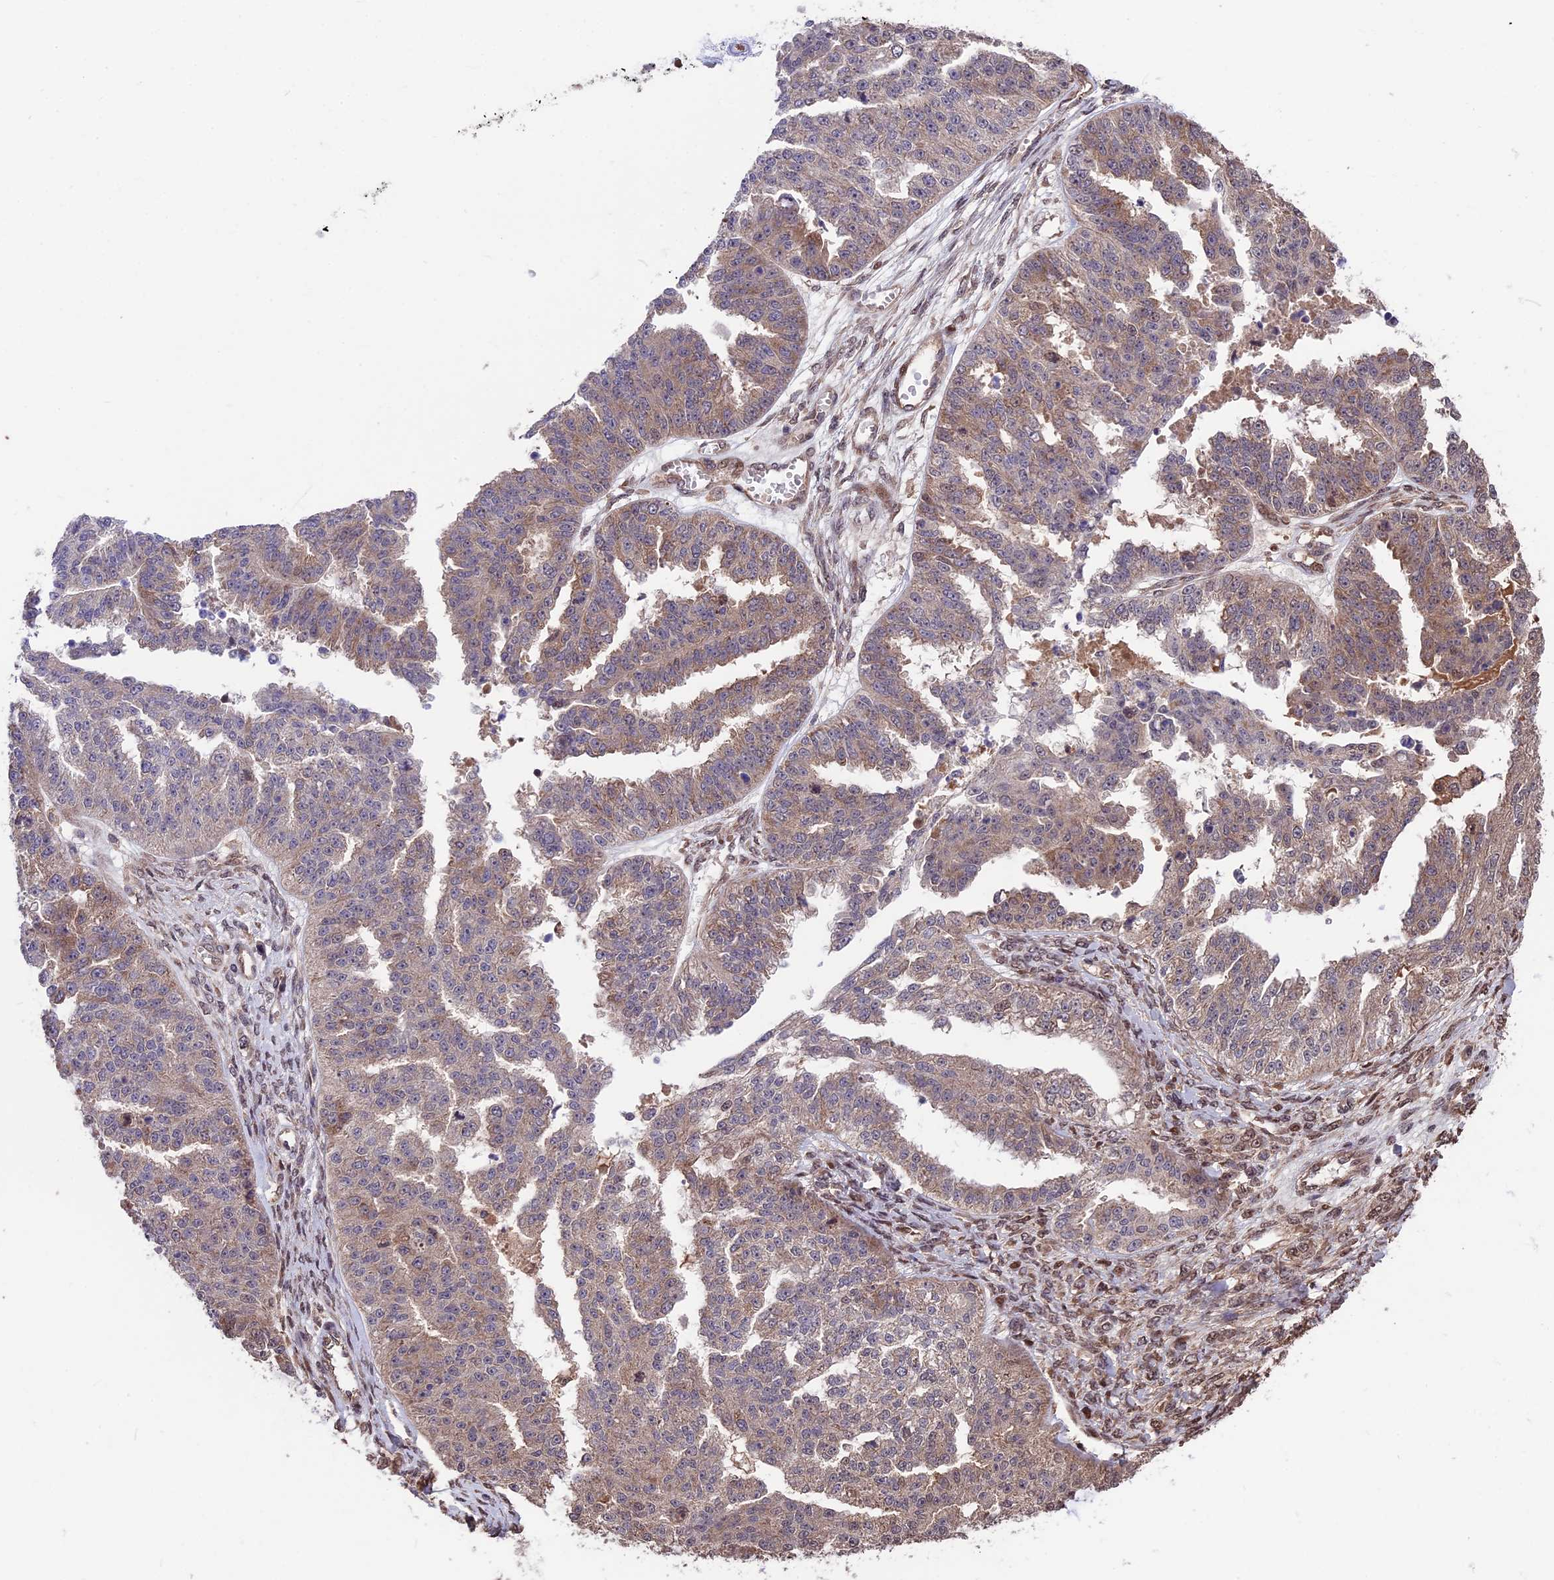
{"staining": {"intensity": "weak", "quantity": "<25%", "location": "cytoplasmic/membranous"}, "tissue": "ovarian cancer", "cell_type": "Tumor cells", "image_type": "cancer", "snomed": [{"axis": "morphology", "description": "Cystadenocarcinoma, serous, NOS"}, {"axis": "topography", "description": "Ovary"}], "caption": "Immunohistochemical staining of human ovarian cancer demonstrates no significant expression in tumor cells. (IHC, brightfield microscopy, high magnification).", "gene": "ZNF598", "patient": {"sex": "female", "age": 58}}